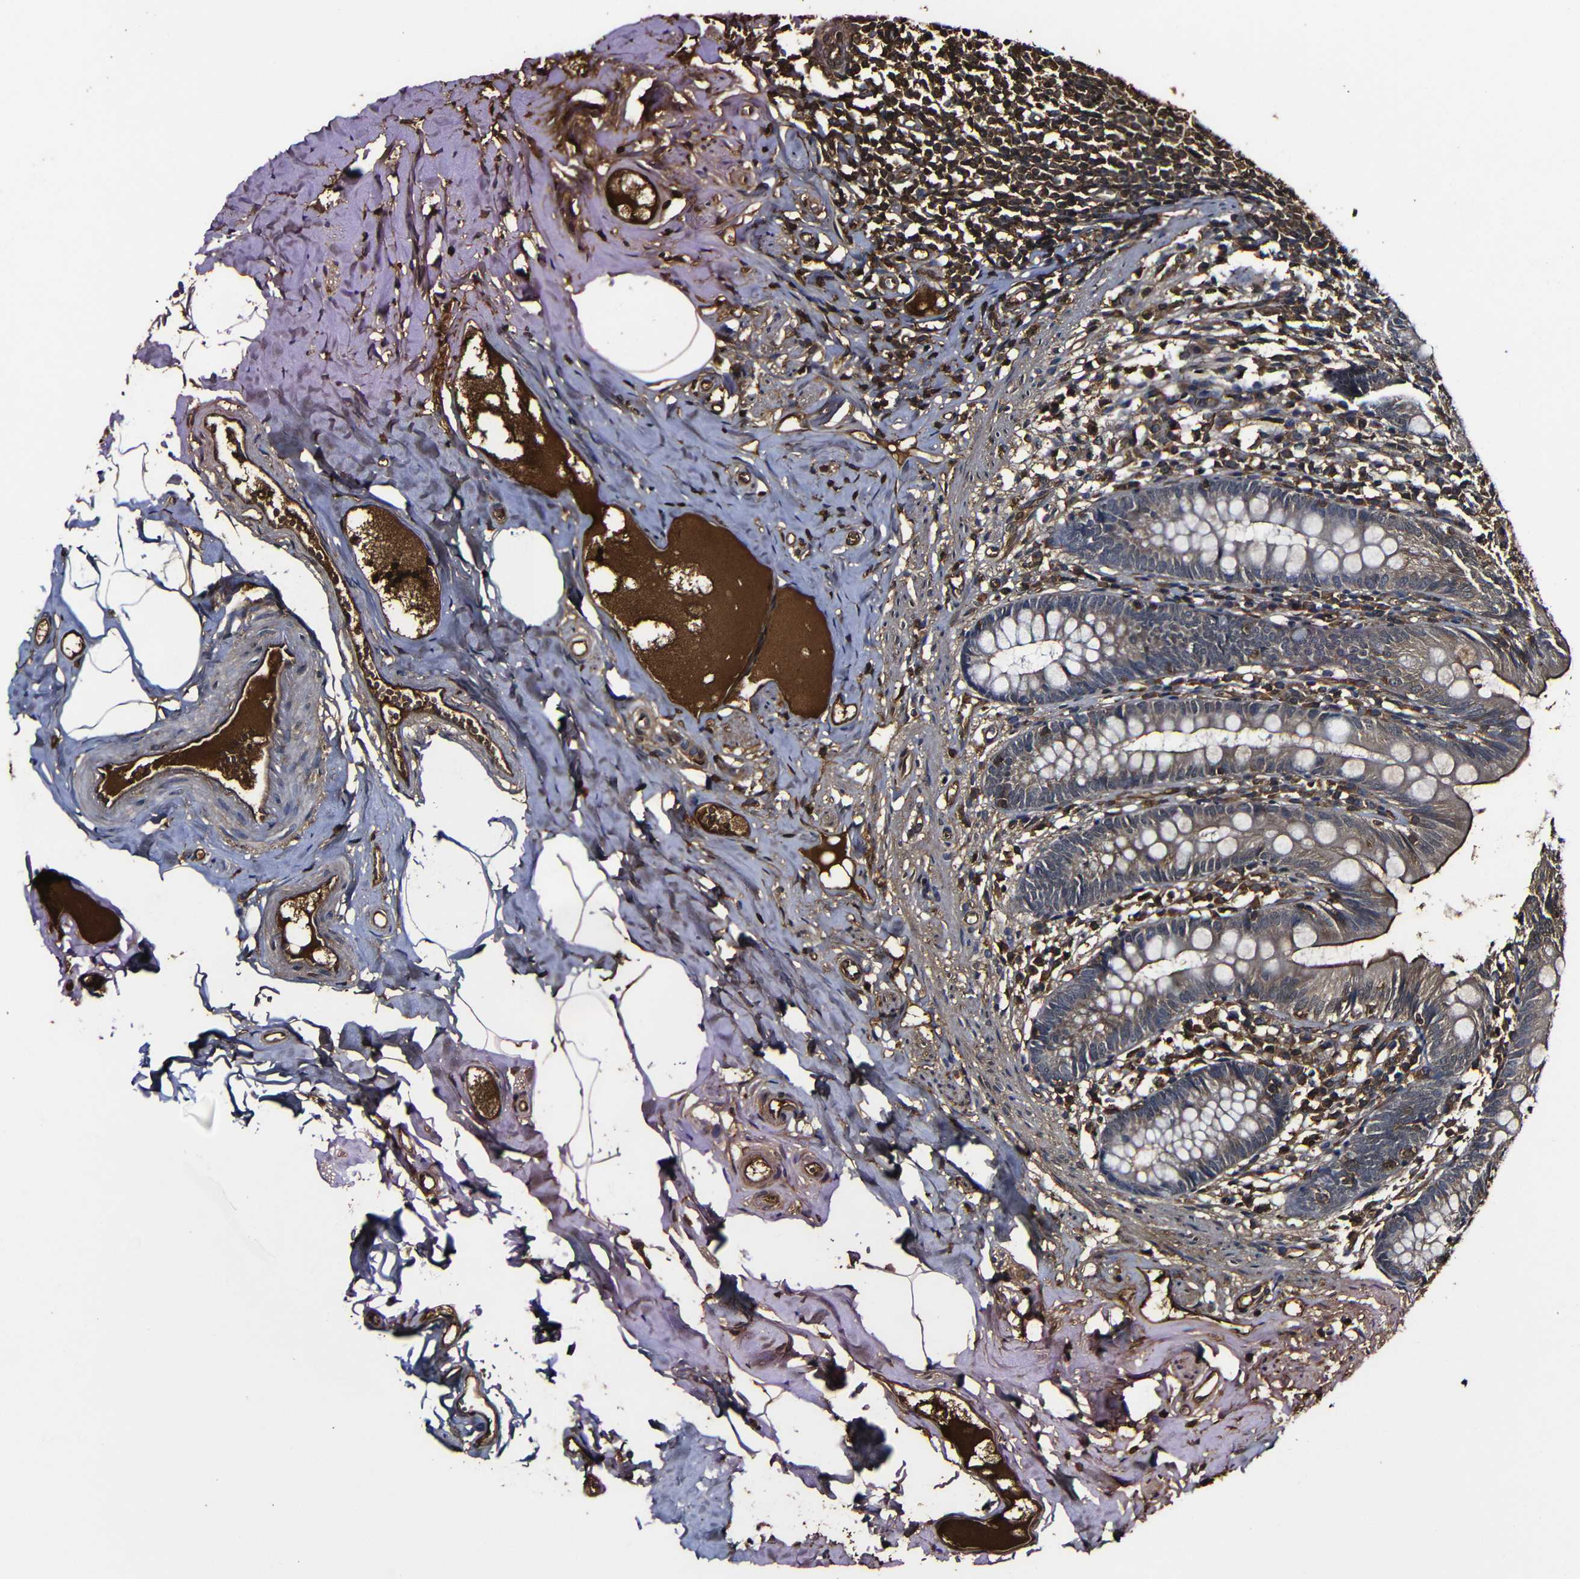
{"staining": {"intensity": "moderate", "quantity": ">75%", "location": "cytoplasmic/membranous"}, "tissue": "appendix", "cell_type": "Glandular cells", "image_type": "normal", "snomed": [{"axis": "morphology", "description": "Normal tissue, NOS"}, {"axis": "topography", "description": "Appendix"}], "caption": "Protein positivity by immunohistochemistry exhibits moderate cytoplasmic/membranous staining in approximately >75% of glandular cells in unremarkable appendix.", "gene": "MSN", "patient": {"sex": "male", "age": 52}}